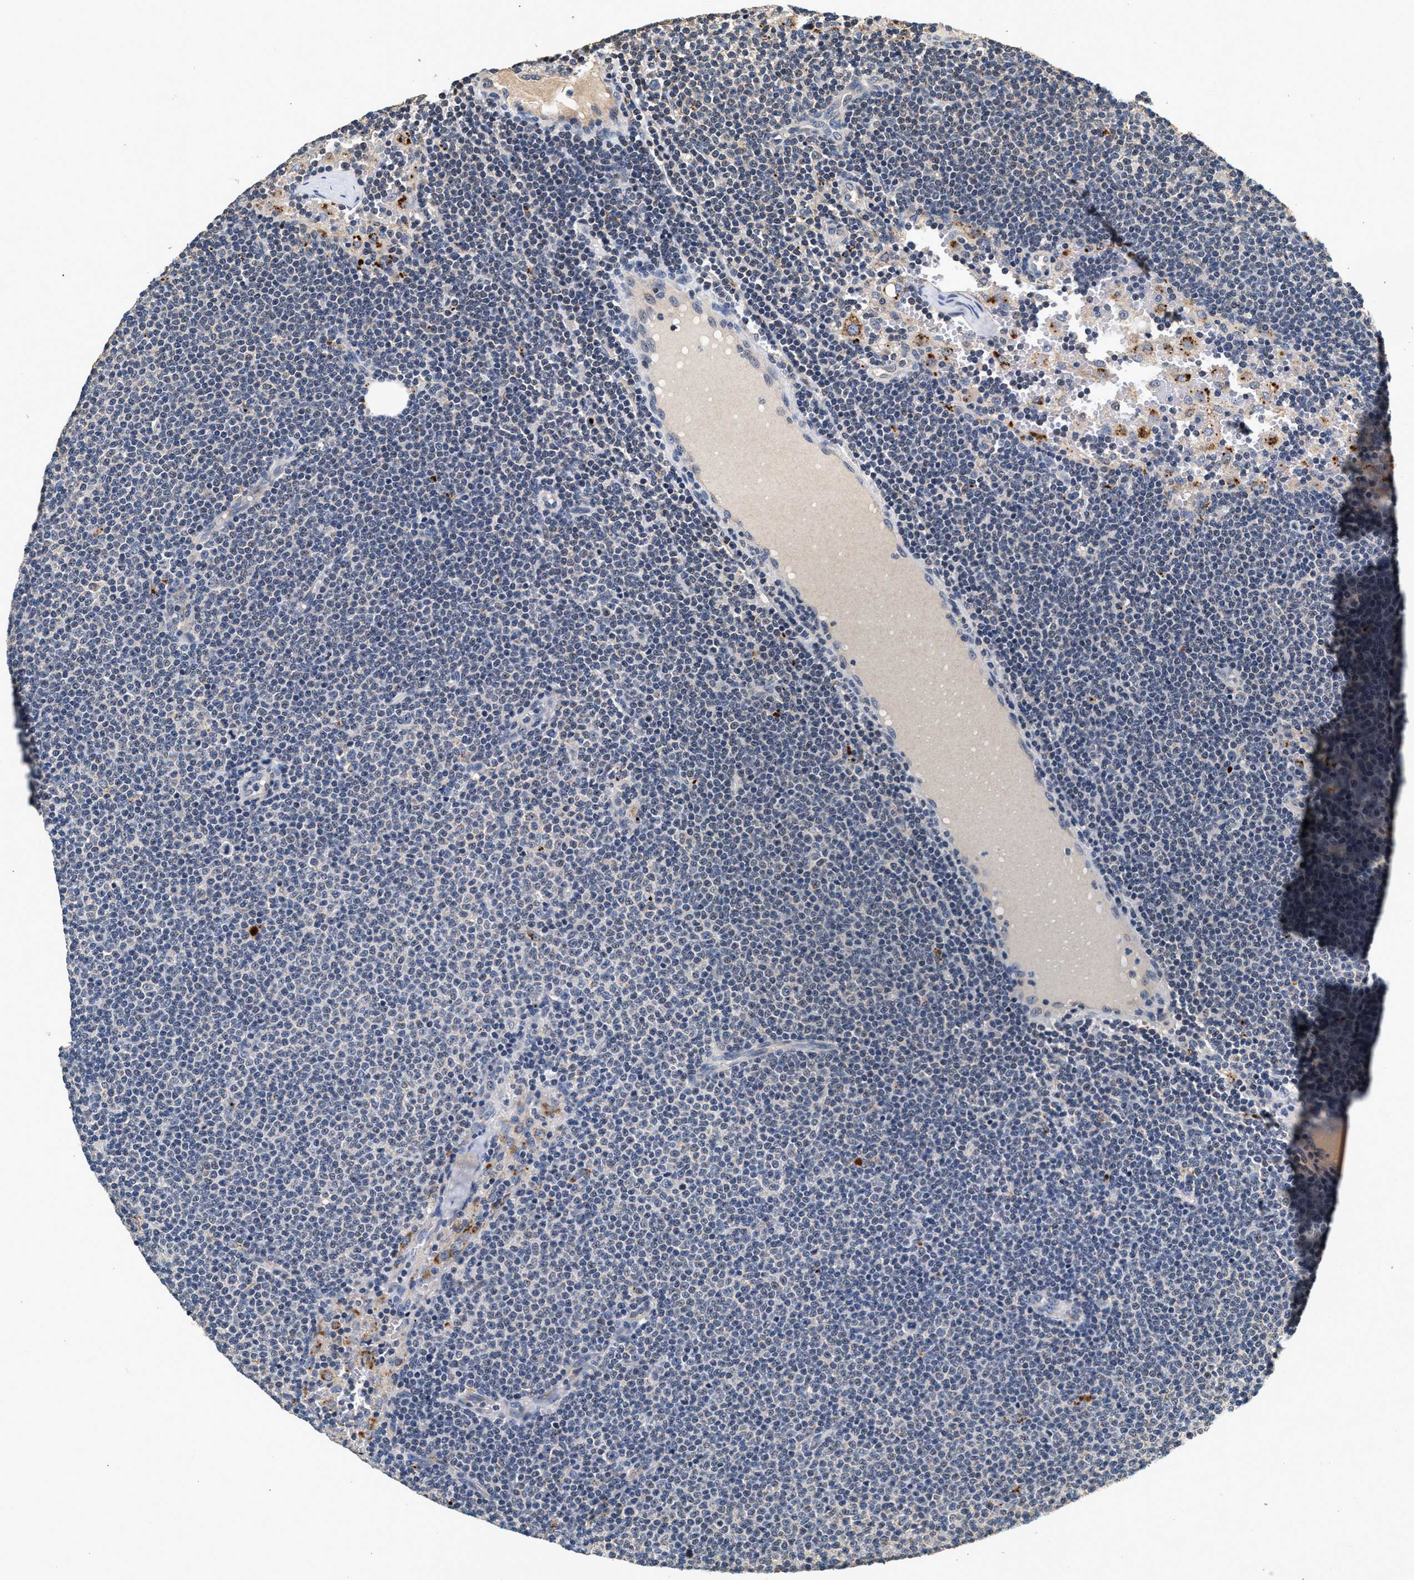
{"staining": {"intensity": "negative", "quantity": "none", "location": "none"}, "tissue": "lymphoma", "cell_type": "Tumor cells", "image_type": "cancer", "snomed": [{"axis": "morphology", "description": "Malignant lymphoma, non-Hodgkin's type, Low grade"}, {"axis": "topography", "description": "Lymph node"}], "caption": "IHC photomicrograph of neoplastic tissue: human lymphoma stained with DAB displays no significant protein expression in tumor cells.", "gene": "PTGR3", "patient": {"sex": "female", "age": 53}}